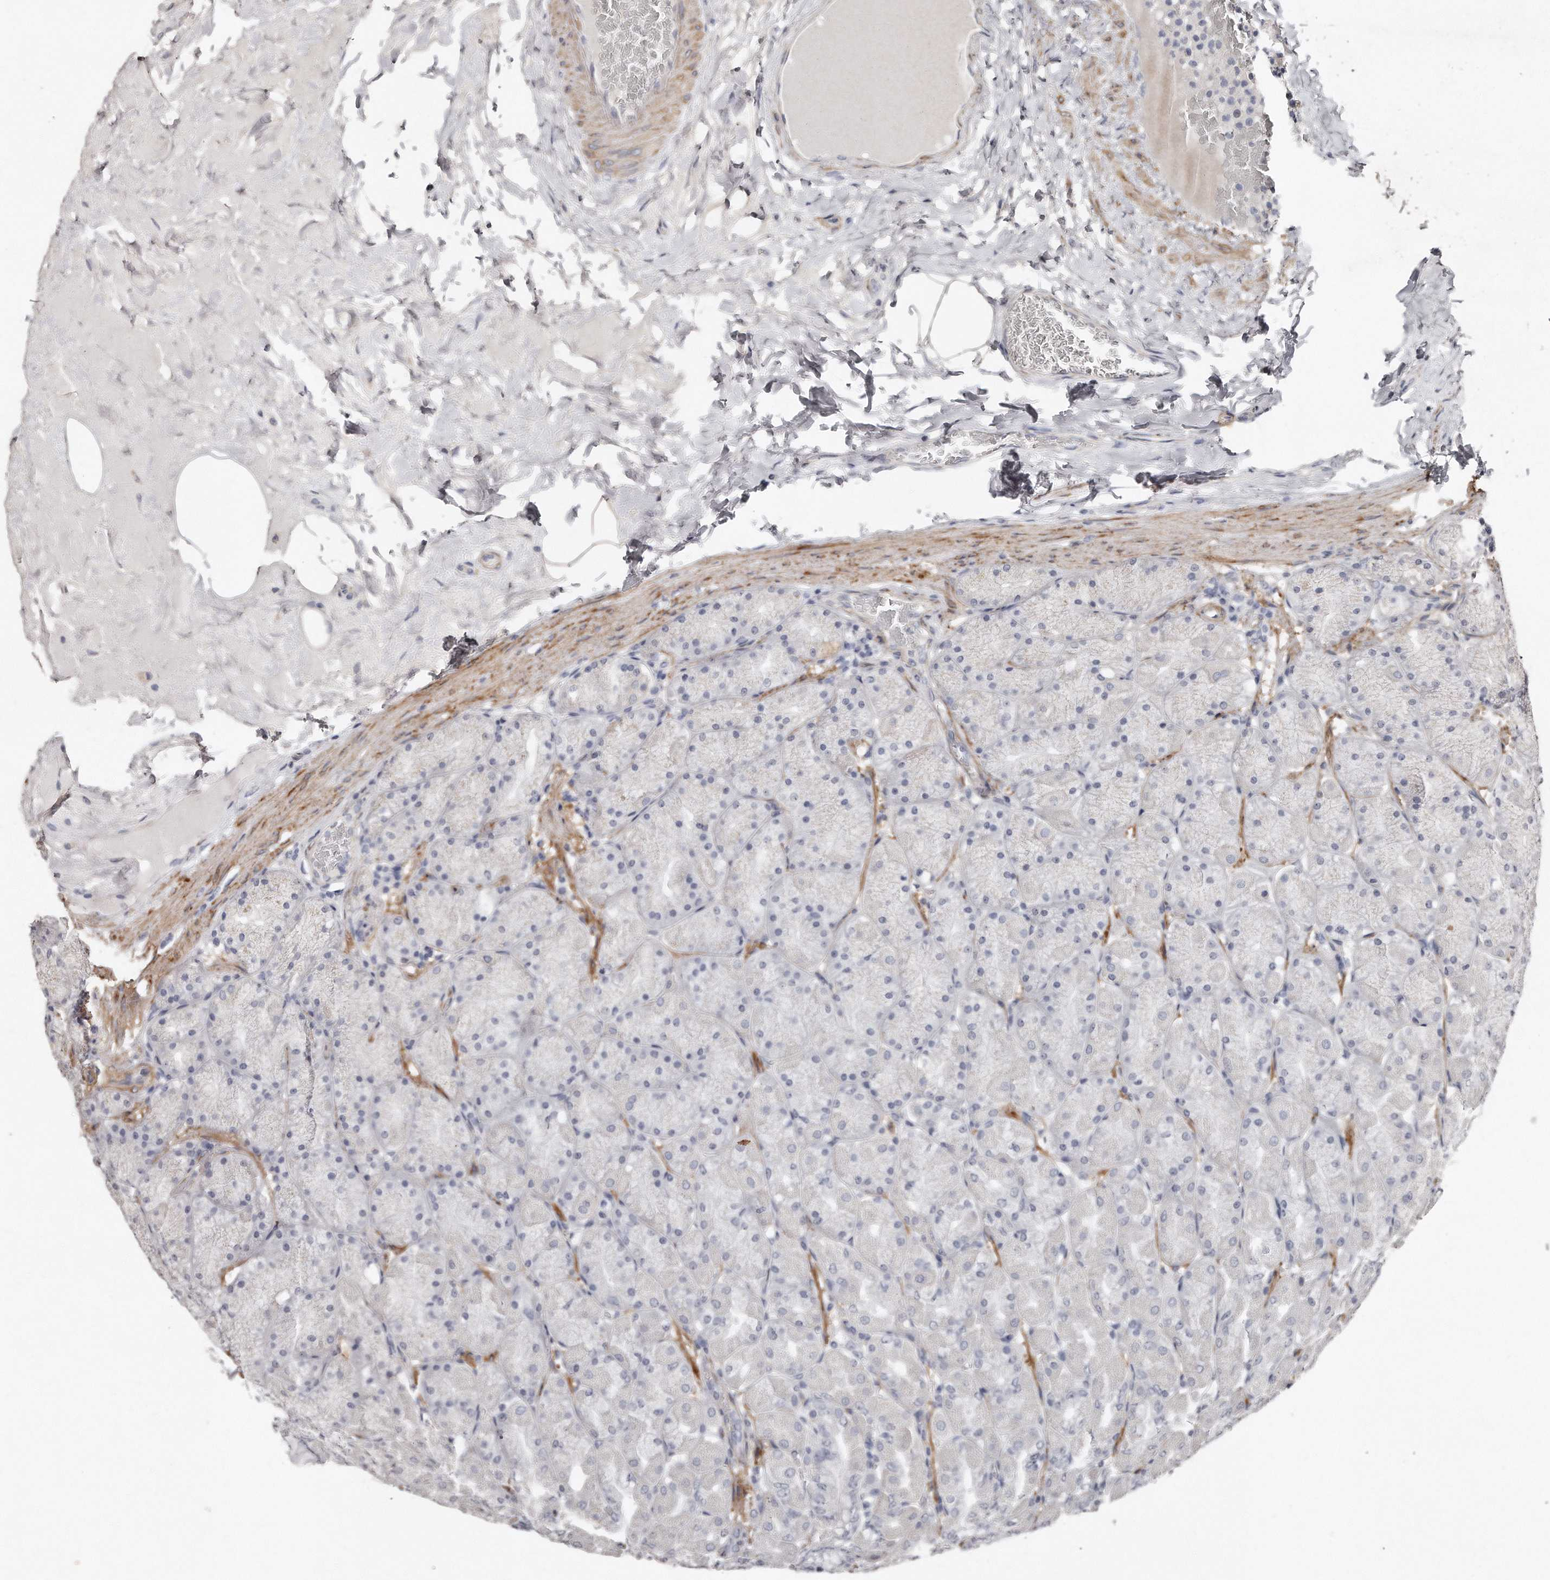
{"staining": {"intensity": "negative", "quantity": "none", "location": "none"}, "tissue": "stomach", "cell_type": "Glandular cells", "image_type": "normal", "snomed": [{"axis": "morphology", "description": "Normal tissue, NOS"}, {"axis": "topography", "description": "Stomach, upper"}], "caption": "IHC micrograph of normal stomach: stomach stained with DAB exhibits no significant protein positivity in glandular cells. (Stains: DAB (3,3'-diaminobenzidine) immunohistochemistry with hematoxylin counter stain, Microscopy: brightfield microscopy at high magnification).", "gene": "LMOD1", "patient": {"sex": "female", "age": 56}}